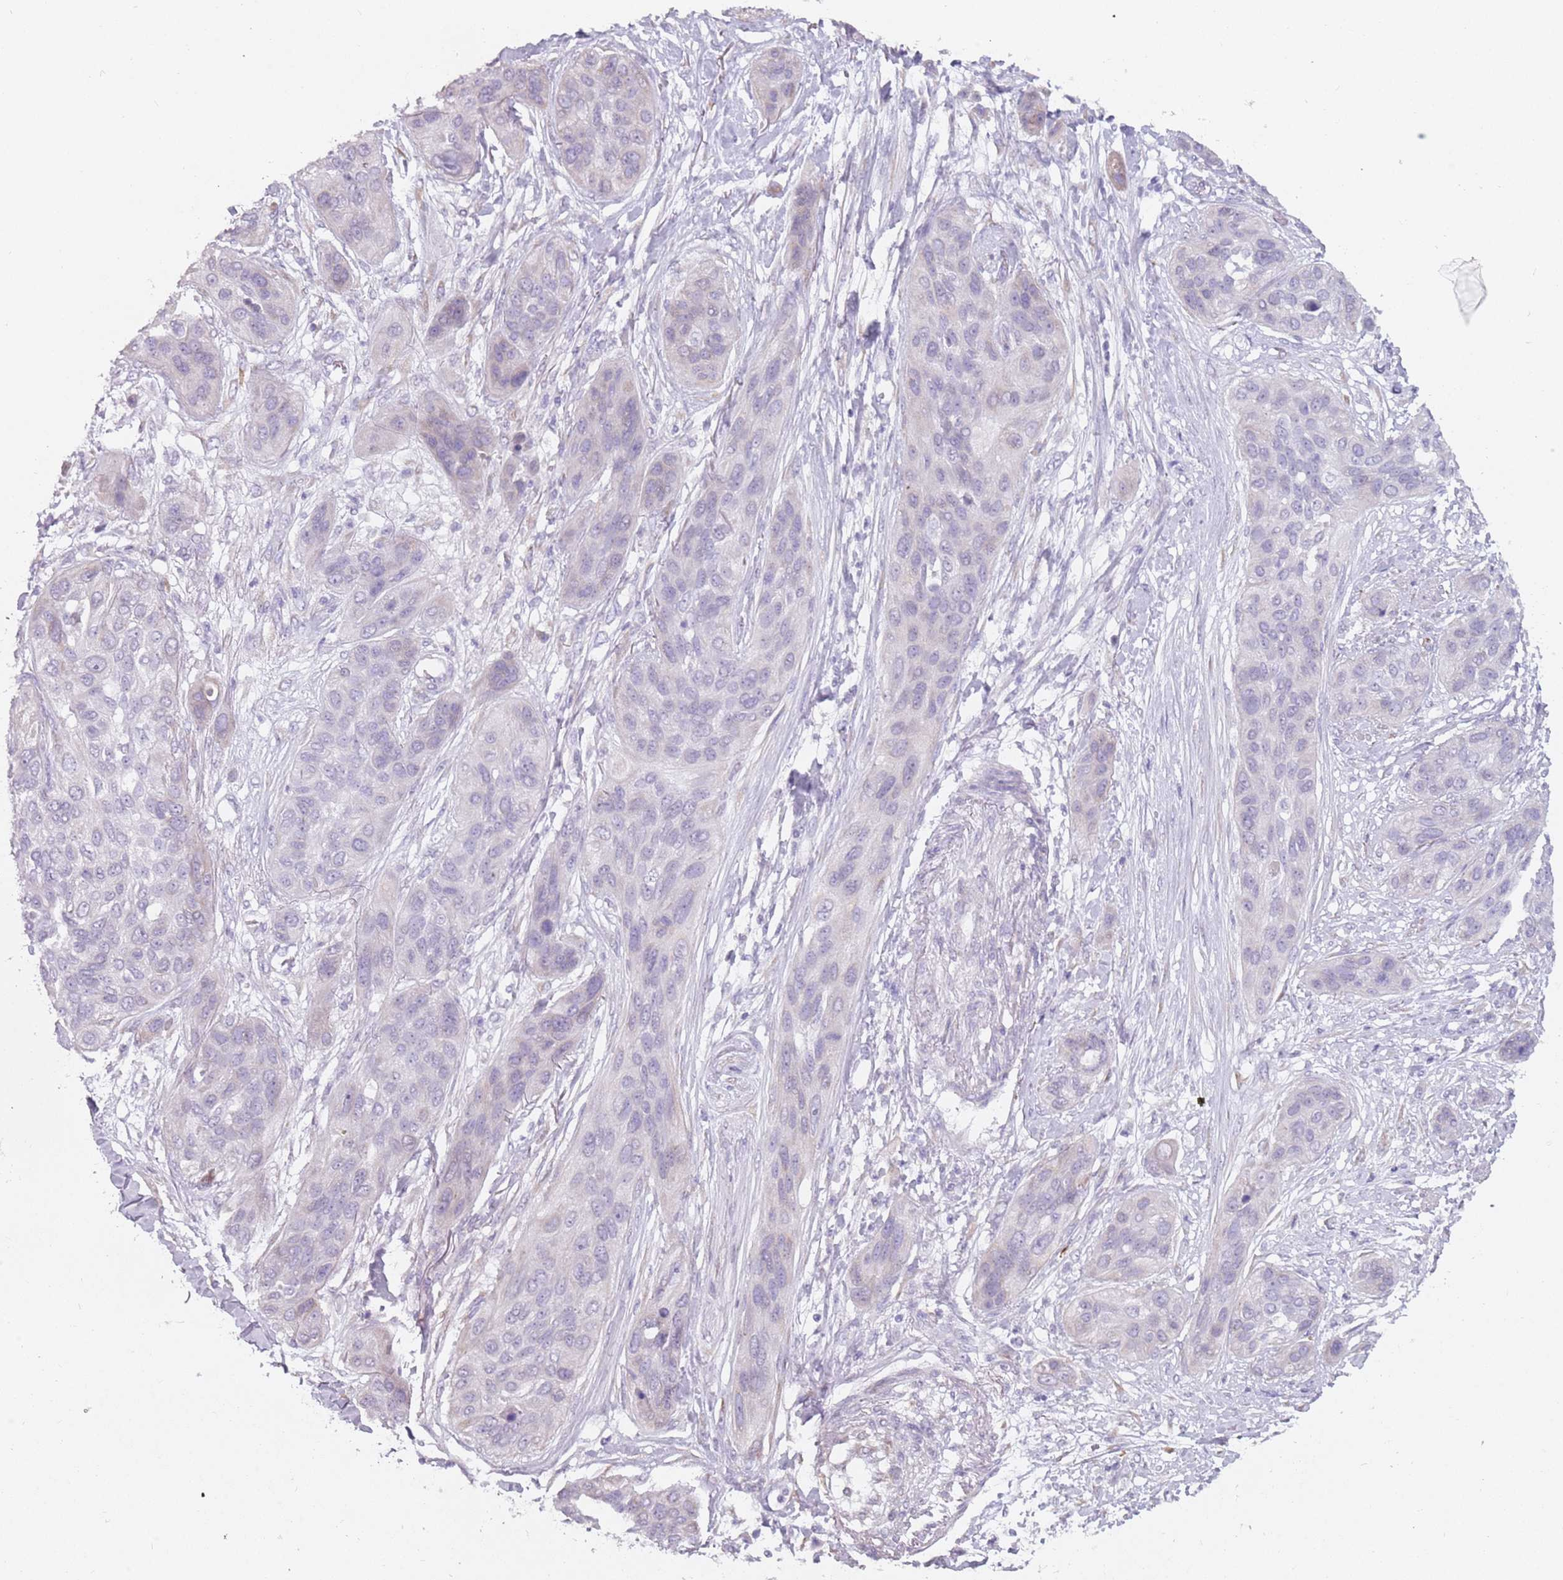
{"staining": {"intensity": "negative", "quantity": "none", "location": "none"}, "tissue": "lung cancer", "cell_type": "Tumor cells", "image_type": "cancer", "snomed": [{"axis": "morphology", "description": "Squamous cell carcinoma, NOS"}, {"axis": "topography", "description": "Lung"}], "caption": "Immunohistochemistry (IHC) of lung squamous cell carcinoma shows no positivity in tumor cells.", "gene": "DDX4", "patient": {"sex": "female", "age": 70}}